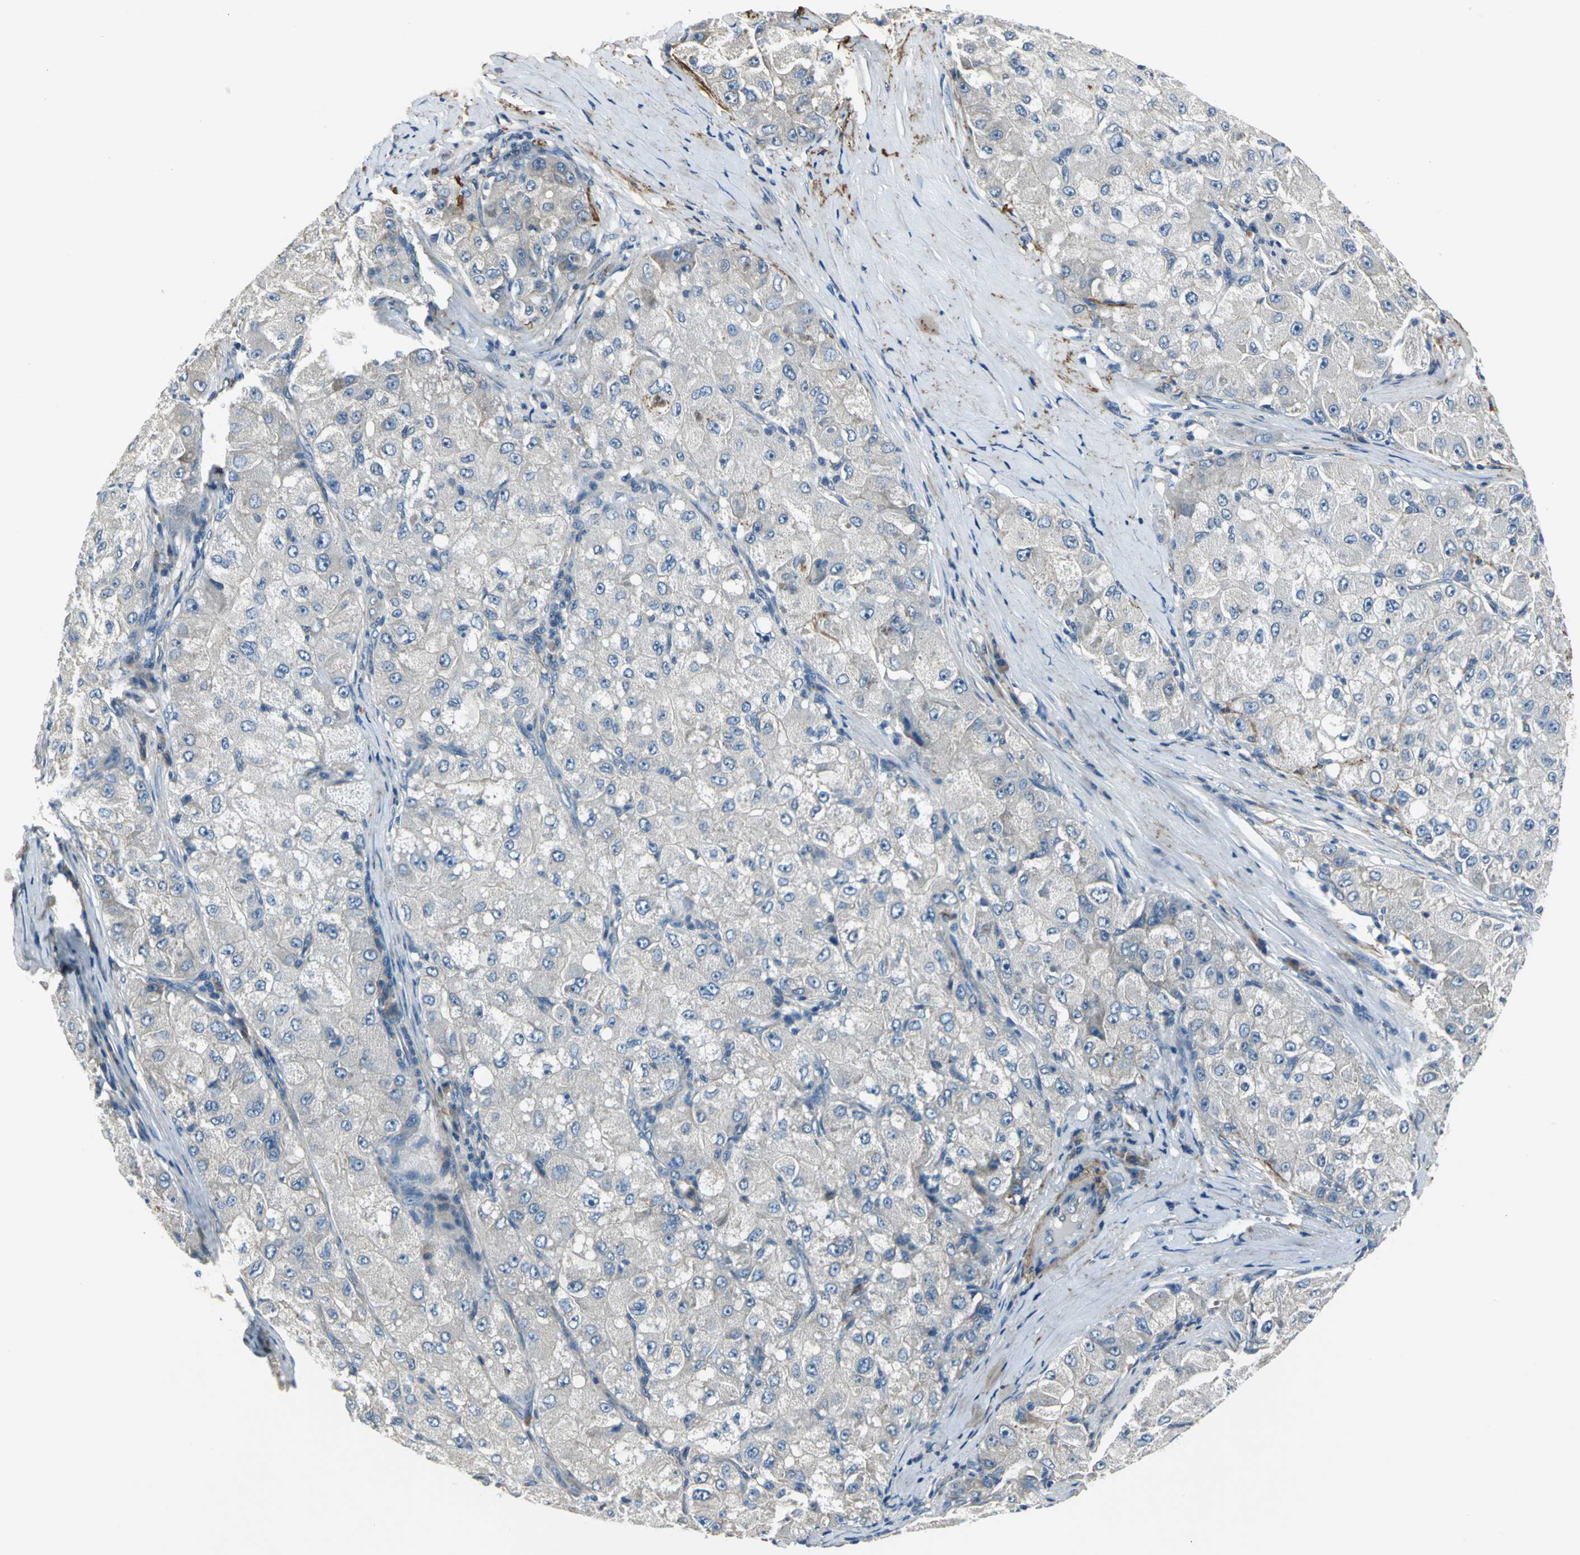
{"staining": {"intensity": "negative", "quantity": "none", "location": "none"}, "tissue": "liver cancer", "cell_type": "Tumor cells", "image_type": "cancer", "snomed": [{"axis": "morphology", "description": "Carcinoma, Hepatocellular, NOS"}, {"axis": "topography", "description": "Liver"}], "caption": "Immunohistochemical staining of human hepatocellular carcinoma (liver) shows no significant positivity in tumor cells. Nuclei are stained in blue.", "gene": "SLC16A7", "patient": {"sex": "male", "age": 80}}